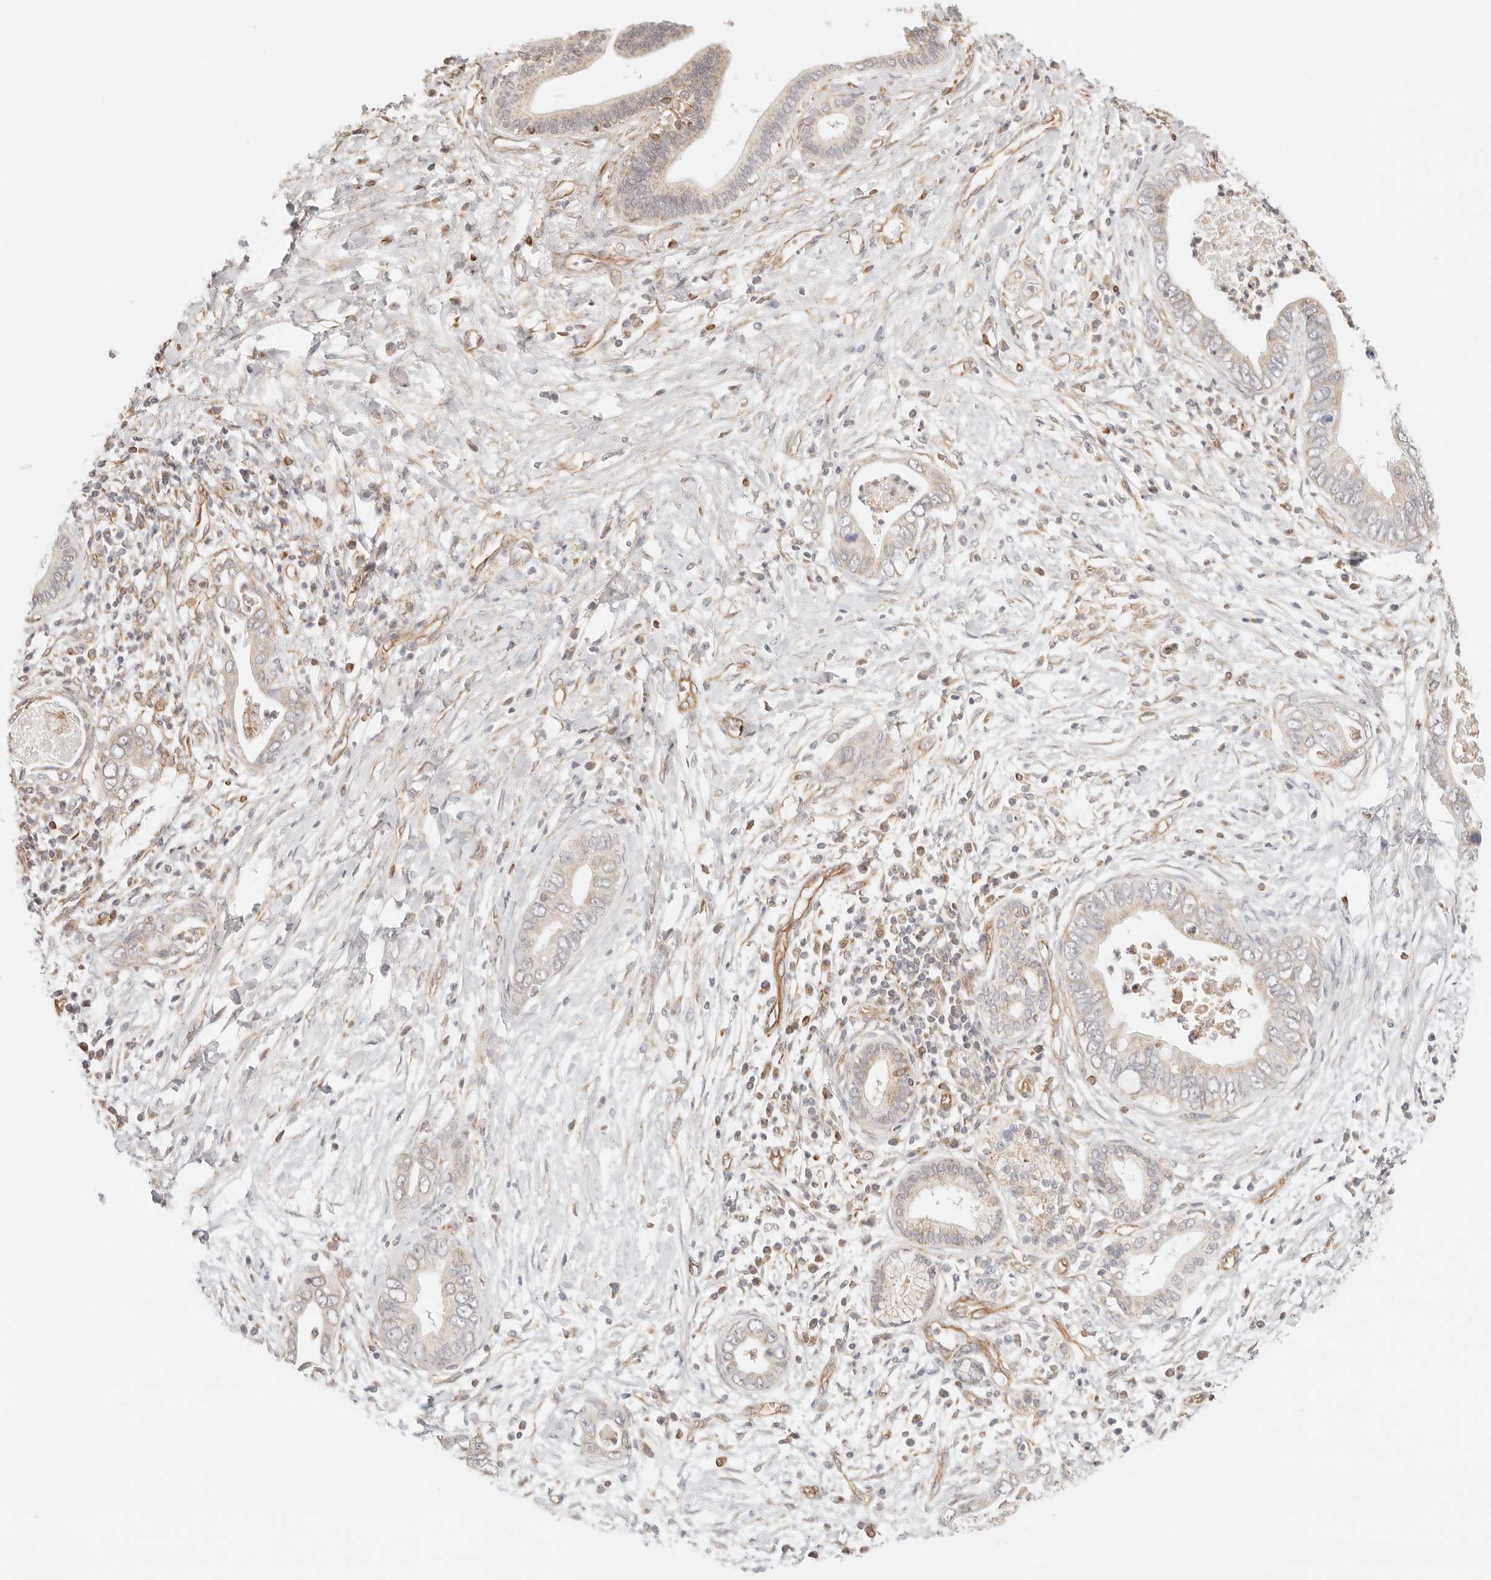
{"staining": {"intensity": "weak", "quantity": "25%-75%", "location": "cytoplasmic/membranous"}, "tissue": "pancreatic cancer", "cell_type": "Tumor cells", "image_type": "cancer", "snomed": [{"axis": "morphology", "description": "Adenocarcinoma, NOS"}, {"axis": "topography", "description": "Pancreas"}], "caption": "There is low levels of weak cytoplasmic/membranous staining in tumor cells of pancreatic cancer (adenocarcinoma), as demonstrated by immunohistochemical staining (brown color).", "gene": "ZC3H11A", "patient": {"sex": "male", "age": 75}}